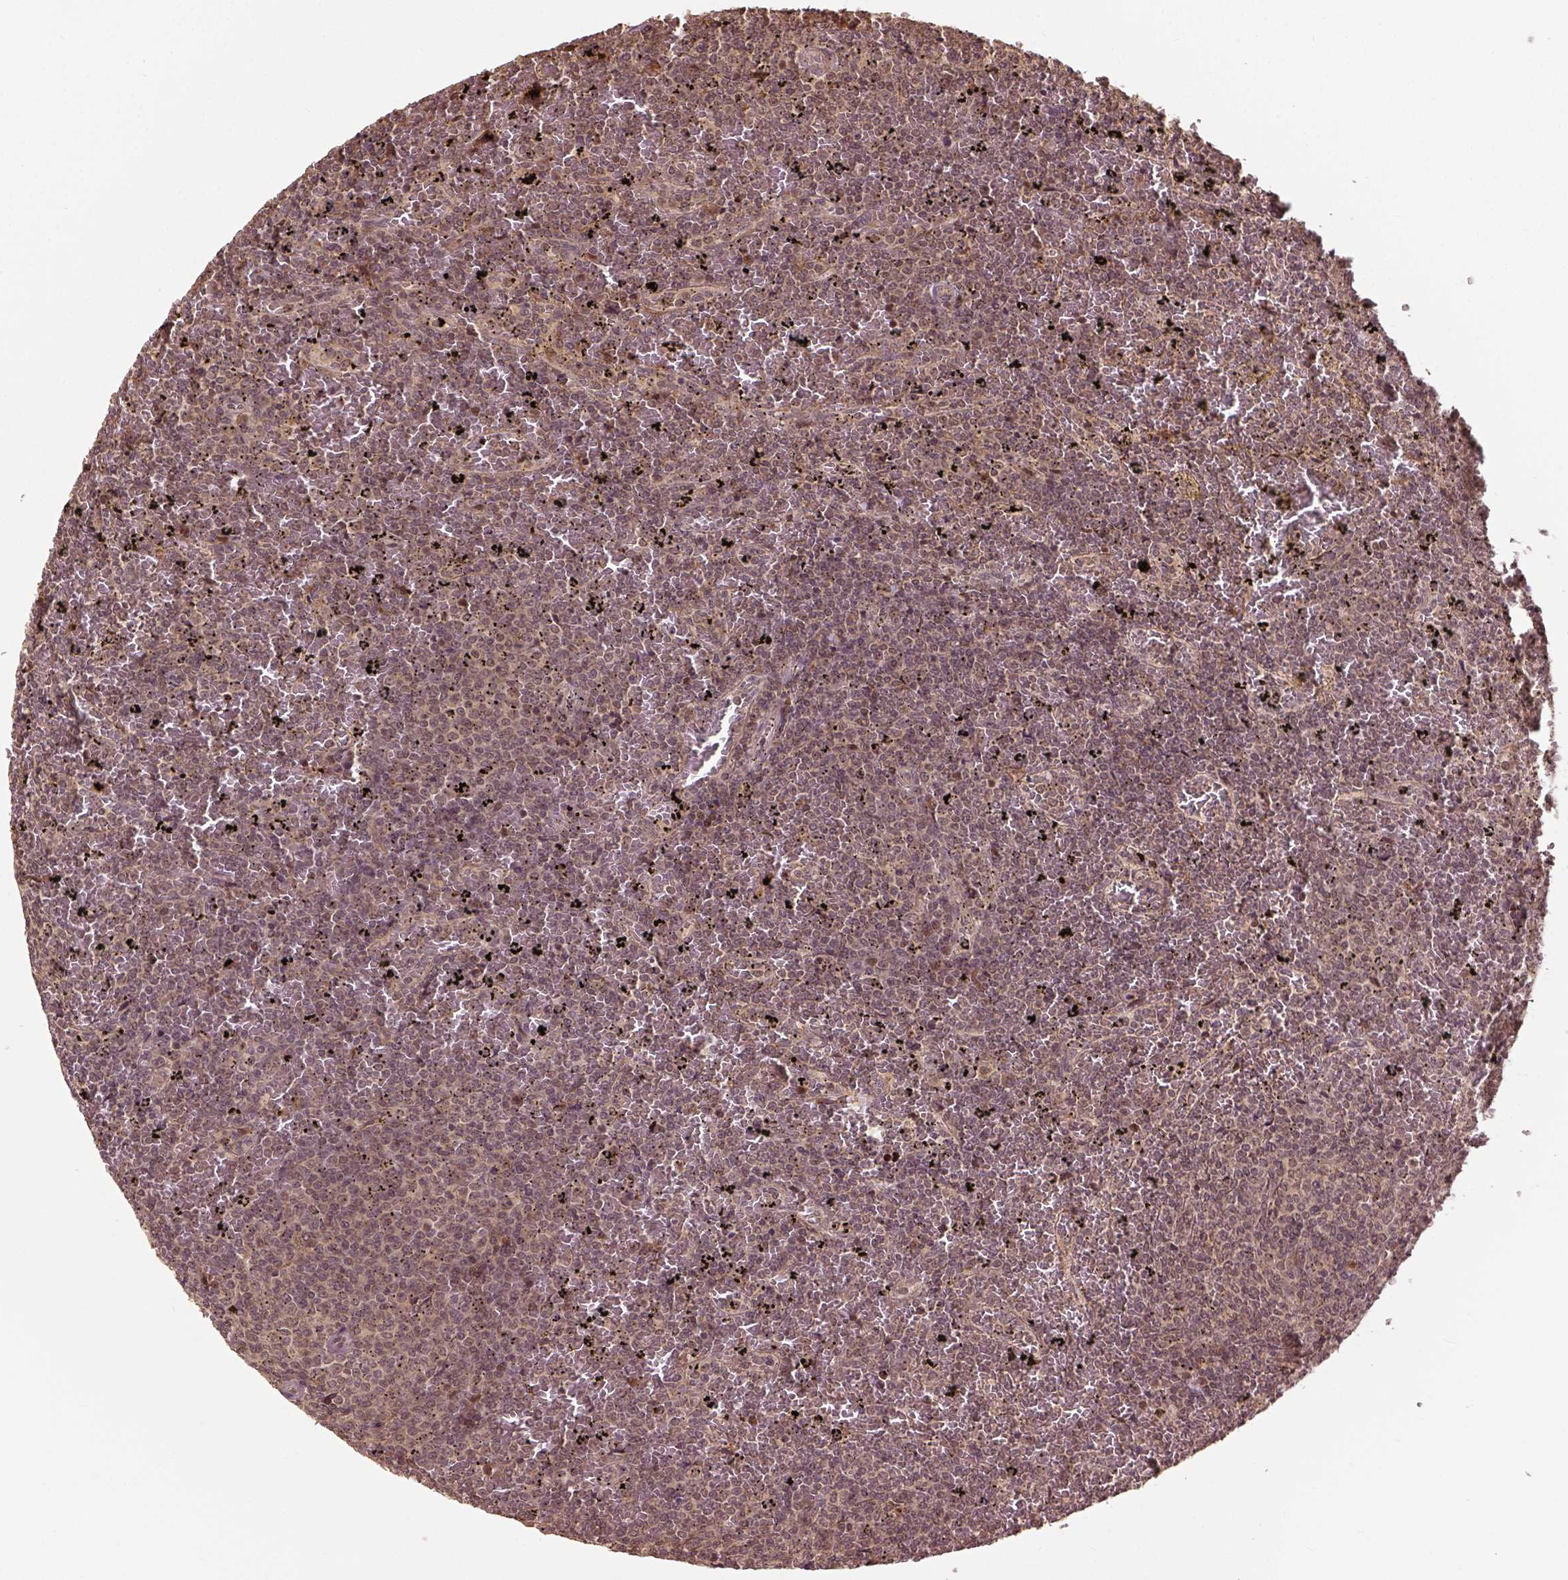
{"staining": {"intensity": "weak", "quantity": "25%-75%", "location": "cytoplasmic/membranous"}, "tissue": "lymphoma", "cell_type": "Tumor cells", "image_type": "cancer", "snomed": [{"axis": "morphology", "description": "Malignant lymphoma, non-Hodgkin's type, Low grade"}, {"axis": "topography", "description": "Spleen"}], "caption": "The histopathology image shows a brown stain indicating the presence of a protein in the cytoplasmic/membranous of tumor cells in malignant lymphoma, non-Hodgkin's type (low-grade).", "gene": "VEGFA", "patient": {"sex": "female", "age": 77}}